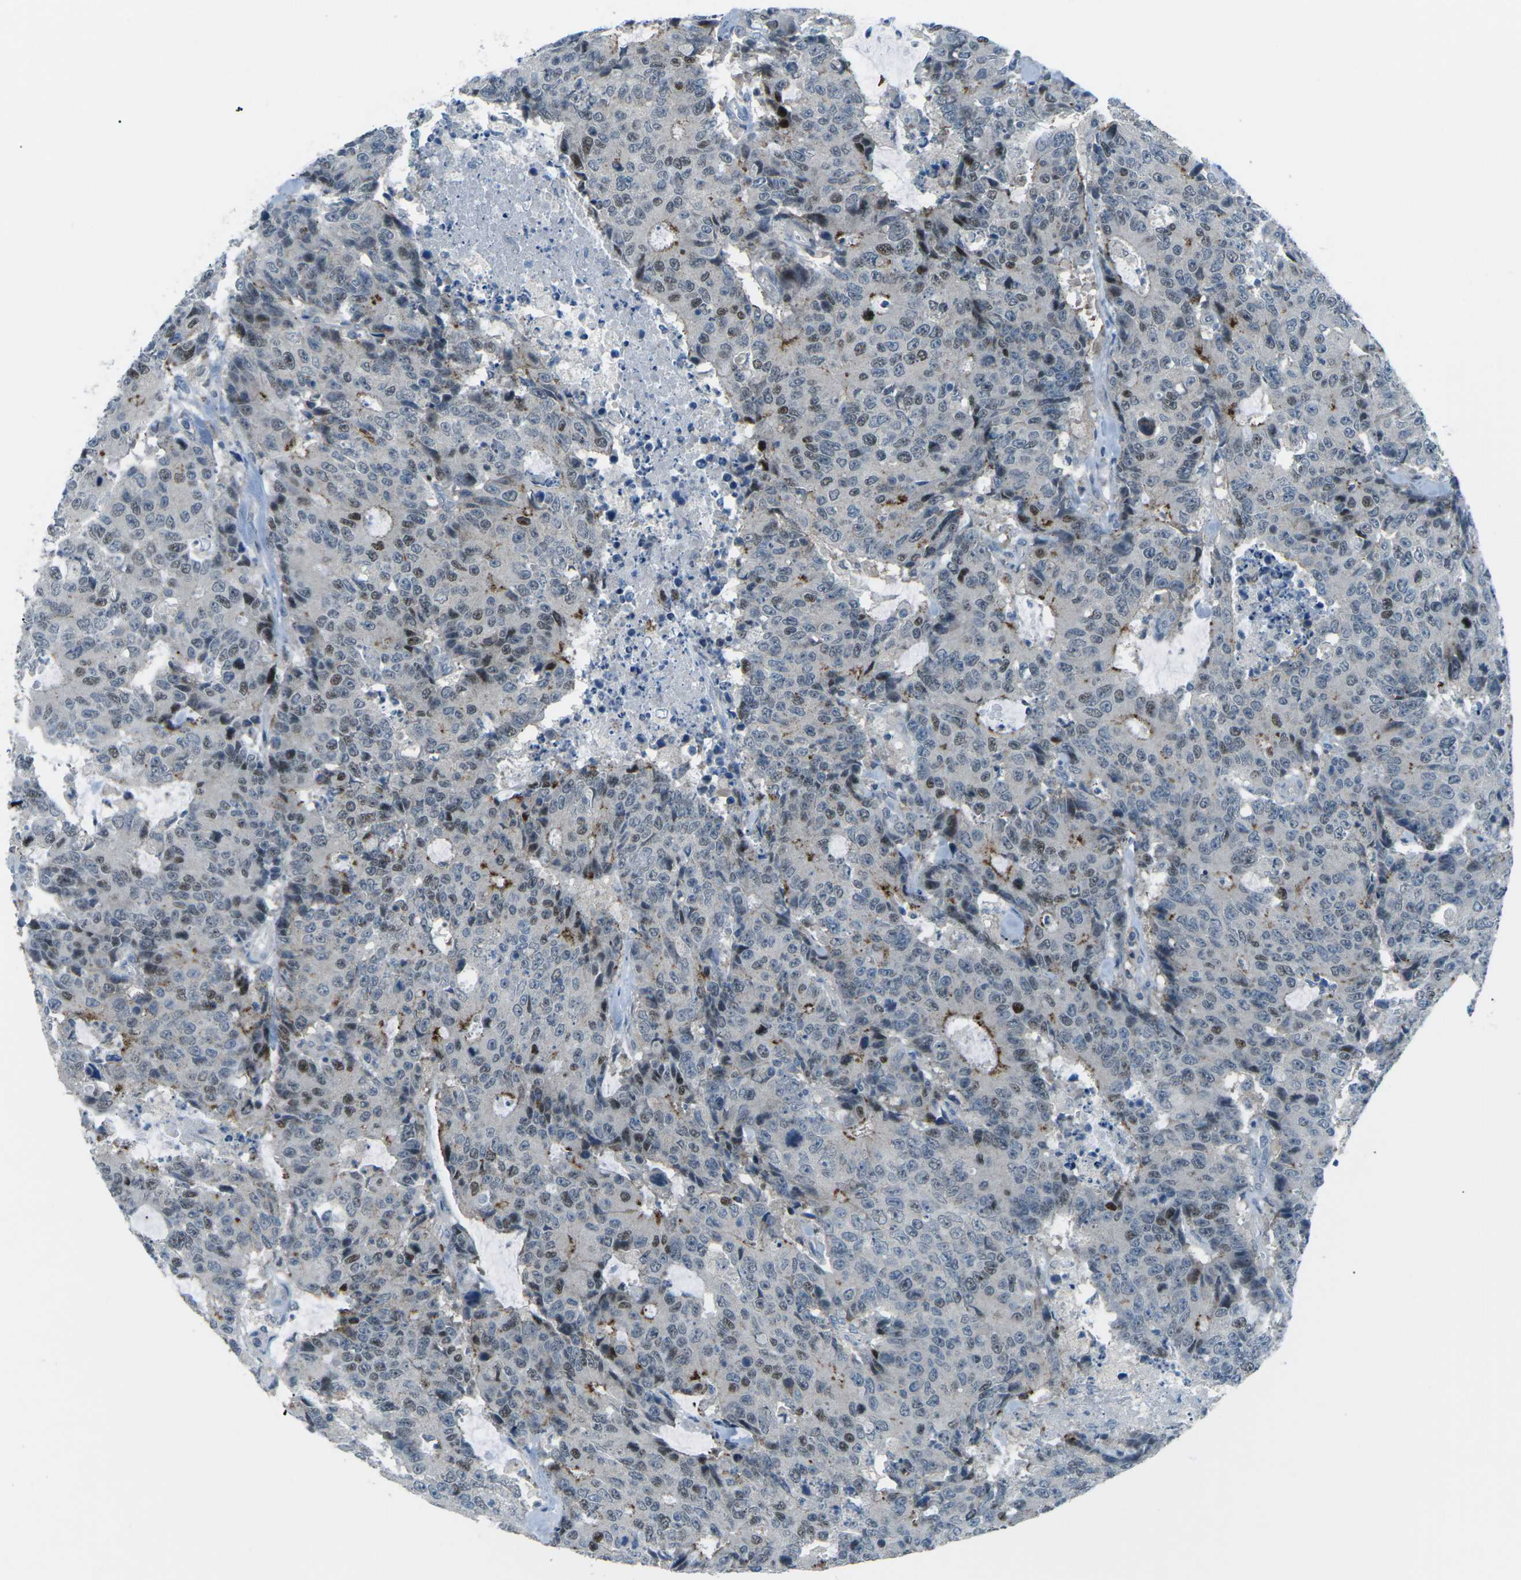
{"staining": {"intensity": "moderate", "quantity": "<25%", "location": "nuclear"}, "tissue": "colorectal cancer", "cell_type": "Tumor cells", "image_type": "cancer", "snomed": [{"axis": "morphology", "description": "Adenocarcinoma, NOS"}, {"axis": "topography", "description": "Colon"}], "caption": "Immunohistochemical staining of colorectal adenocarcinoma shows low levels of moderate nuclear staining in about <25% of tumor cells.", "gene": "PRKCA", "patient": {"sex": "female", "age": 86}}